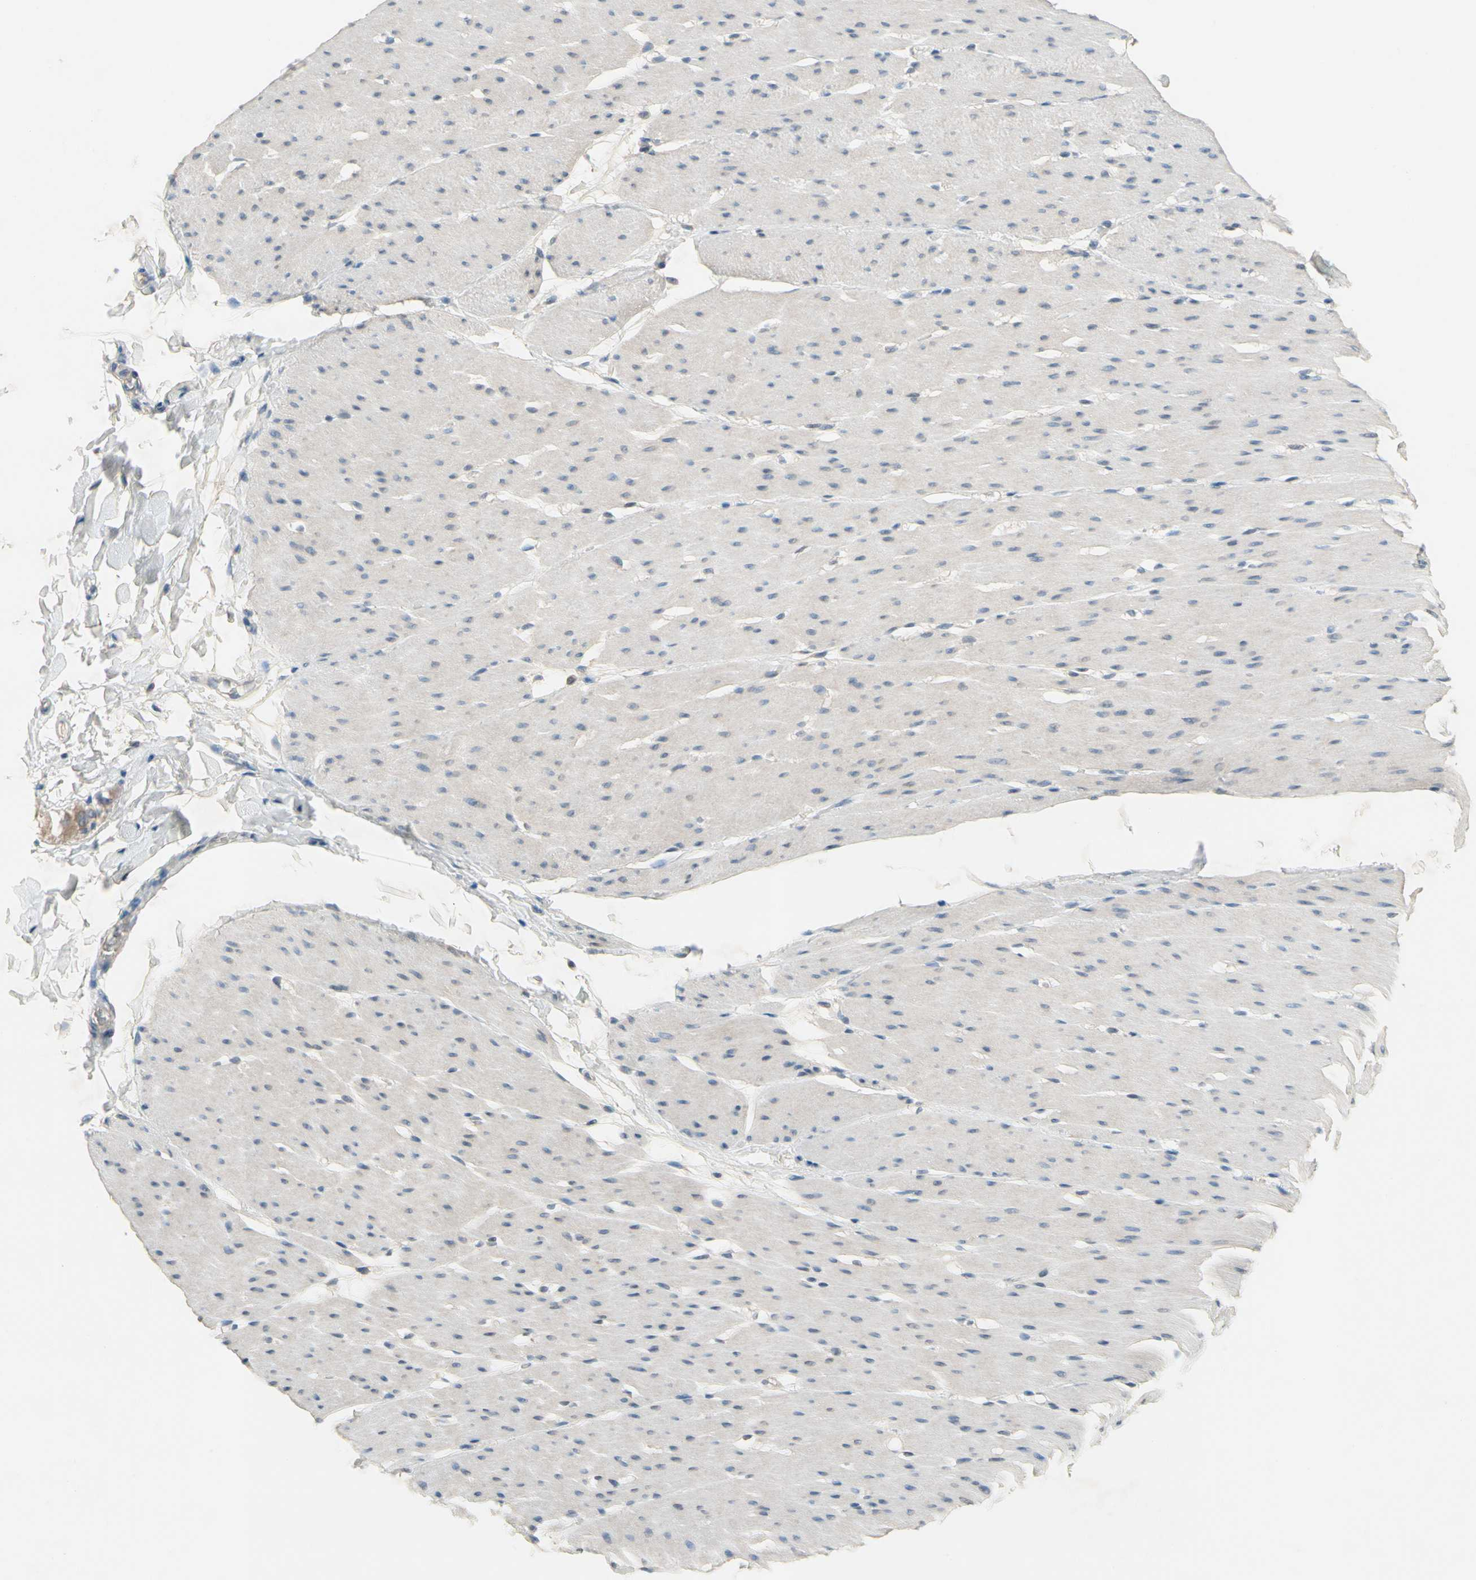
{"staining": {"intensity": "weak", "quantity": ">75%", "location": "cytoplasmic/membranous"}, "tissue": "smooth muscle", "cell_type": "Smooth muscle cells", "image_type": "normal", "snomed": [{"axis": "morphology", "description": "Normal tissue, NOS"}, {"axis": "topography", "description": "Smooth muscle"}, {"axis": "topography", "description": "Colon"}], "caption": "This is an image of immunohistochemistry (IHC) staining of unremarkable smooth muscle, which shows weak staining in the cytoplasmic/membranous of smooth muscle cells.", "gene": "PIP5K1B", "patient": {"sex": "male", "age": 67}}